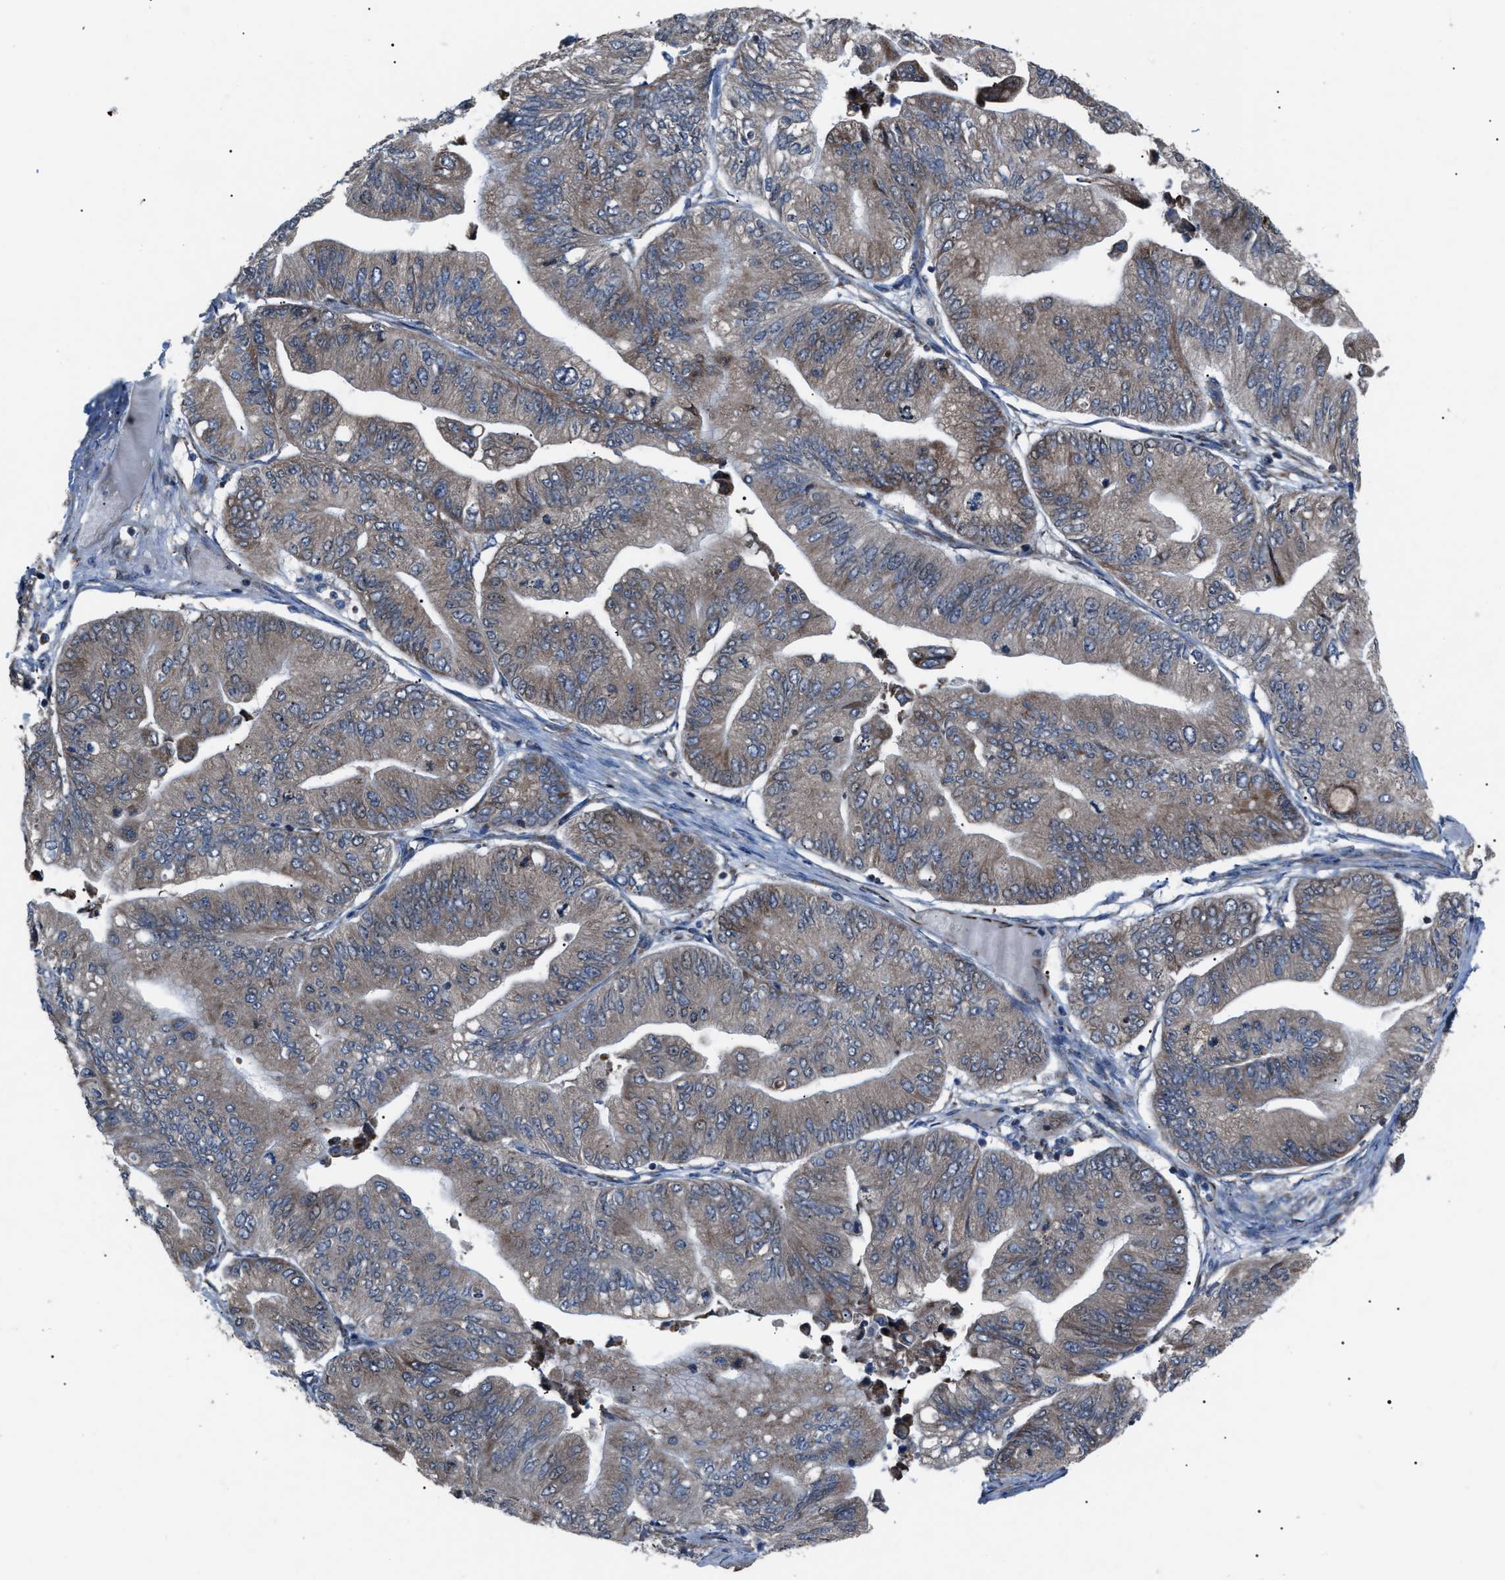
{"staining": {"intensity": "weak", "quantity": ">75%", "location": "cytoplasmic/membranous"}, "tissue": "ovarian cancer", "cell_type": "Tumor cells", "image_type": "cancer", "snomed": [{"axis": "morphology", "description": "Cystadenocarcinoma, mucinous, NOS"}, {"axis": "topography", "description": "Ovary"}], "caption": "There is low levels of weak cytoplasmic/membranous staining in tumor cells of ovarian cancer (mucinous cystadenocarcinoma), as demonstrated by immunohistochemical staining (brown color).", "gene": "AGO2", "patient": {"sex": "female", "age": 61}}